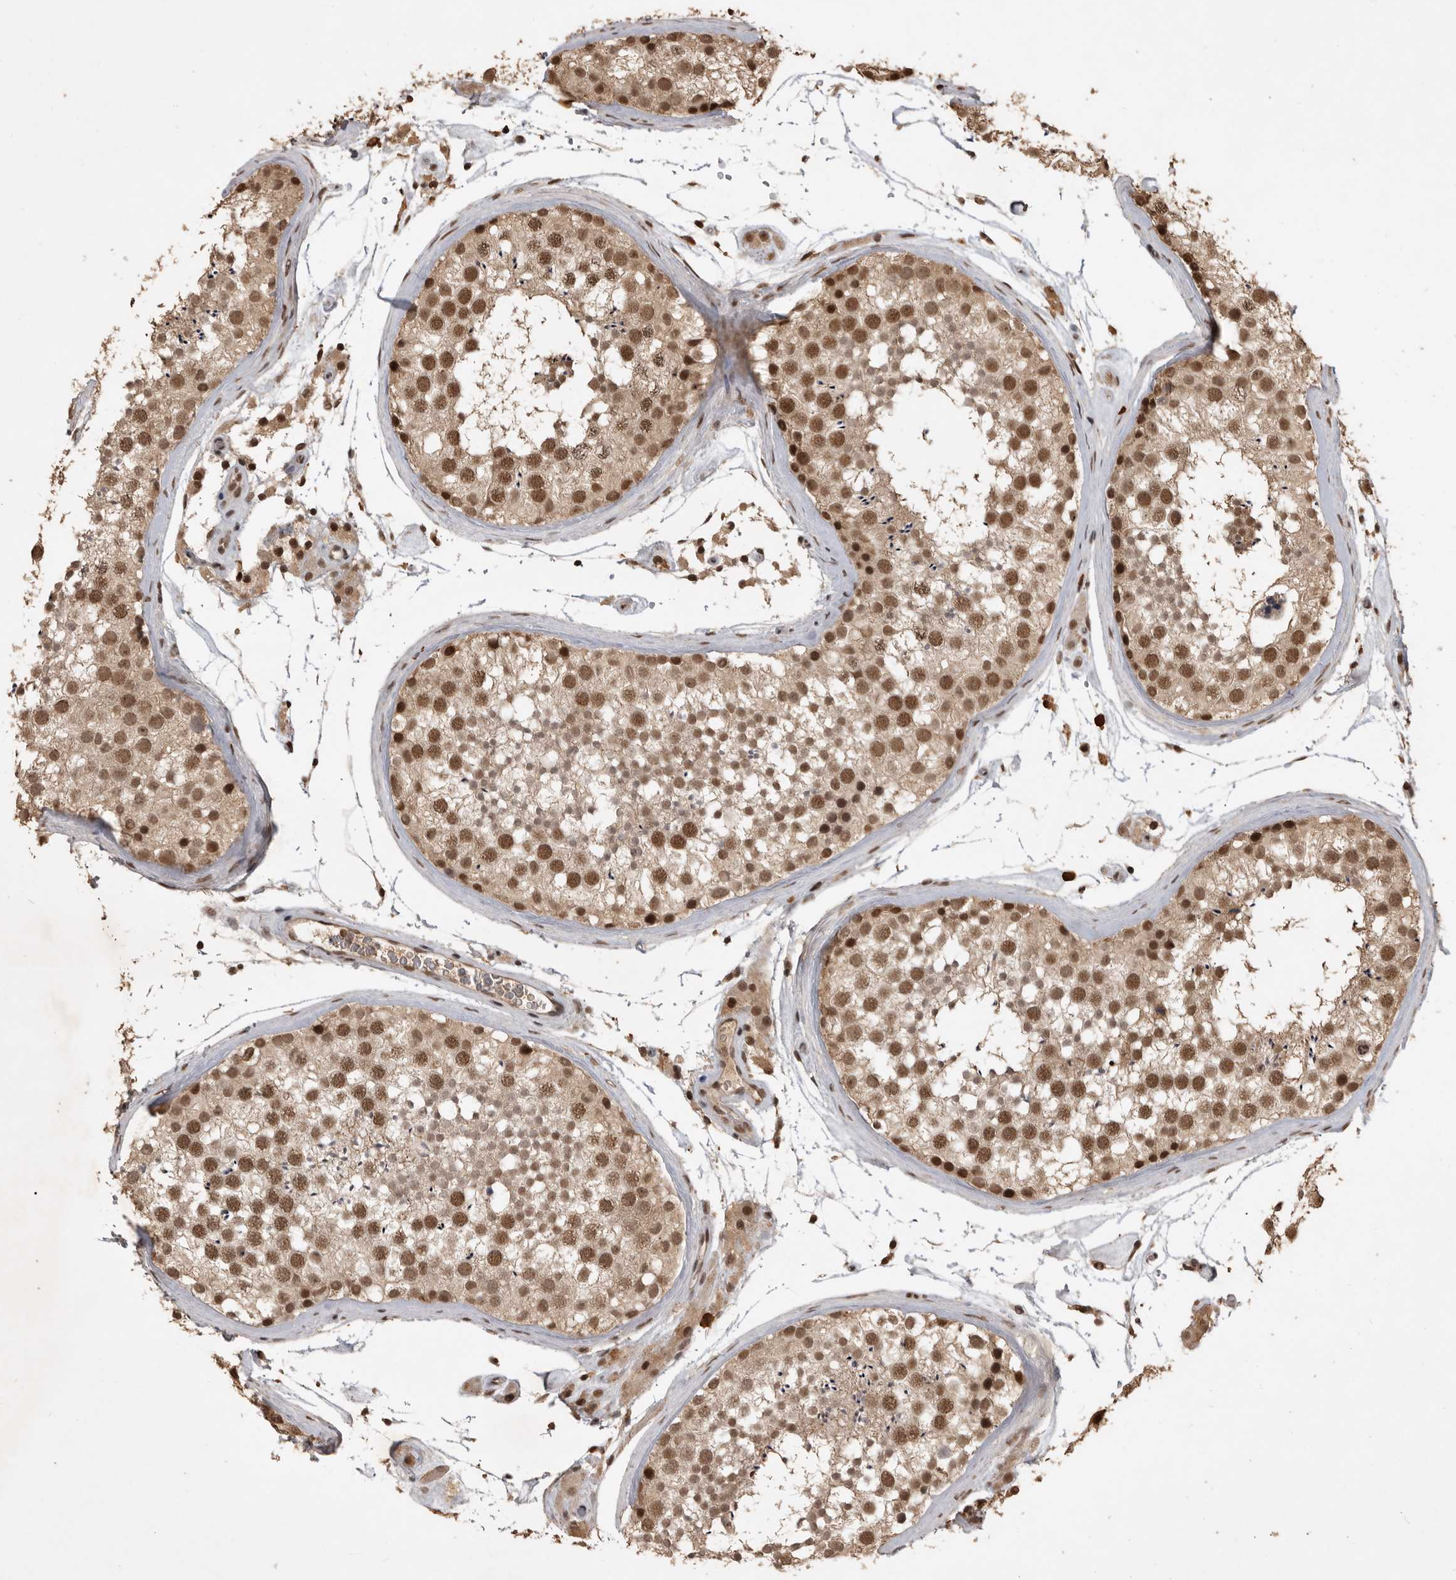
{"staining": {"intensity": "moderate", "quantity": ">75%", "location": "nuclear"}, "tissue": "testis", "cell_type": "Cells in seminiferous ducts", "image_type": "normal", "snomed": [{"axis": "morphology", "description": "Normal tissue, NOS"}, {"axis": "topography", "description": "Testis"}], "caption": "The micrograph displays staining of benign testis, revealing moderate nuclear protein expression (brown color) within cells in seminiferous ducts. Immunohistochemistry stains the protein of interest in brown and the nuclei are stained blue.", "gene": "CBLL1", "patient": {"sex": "male", "age": 46}}